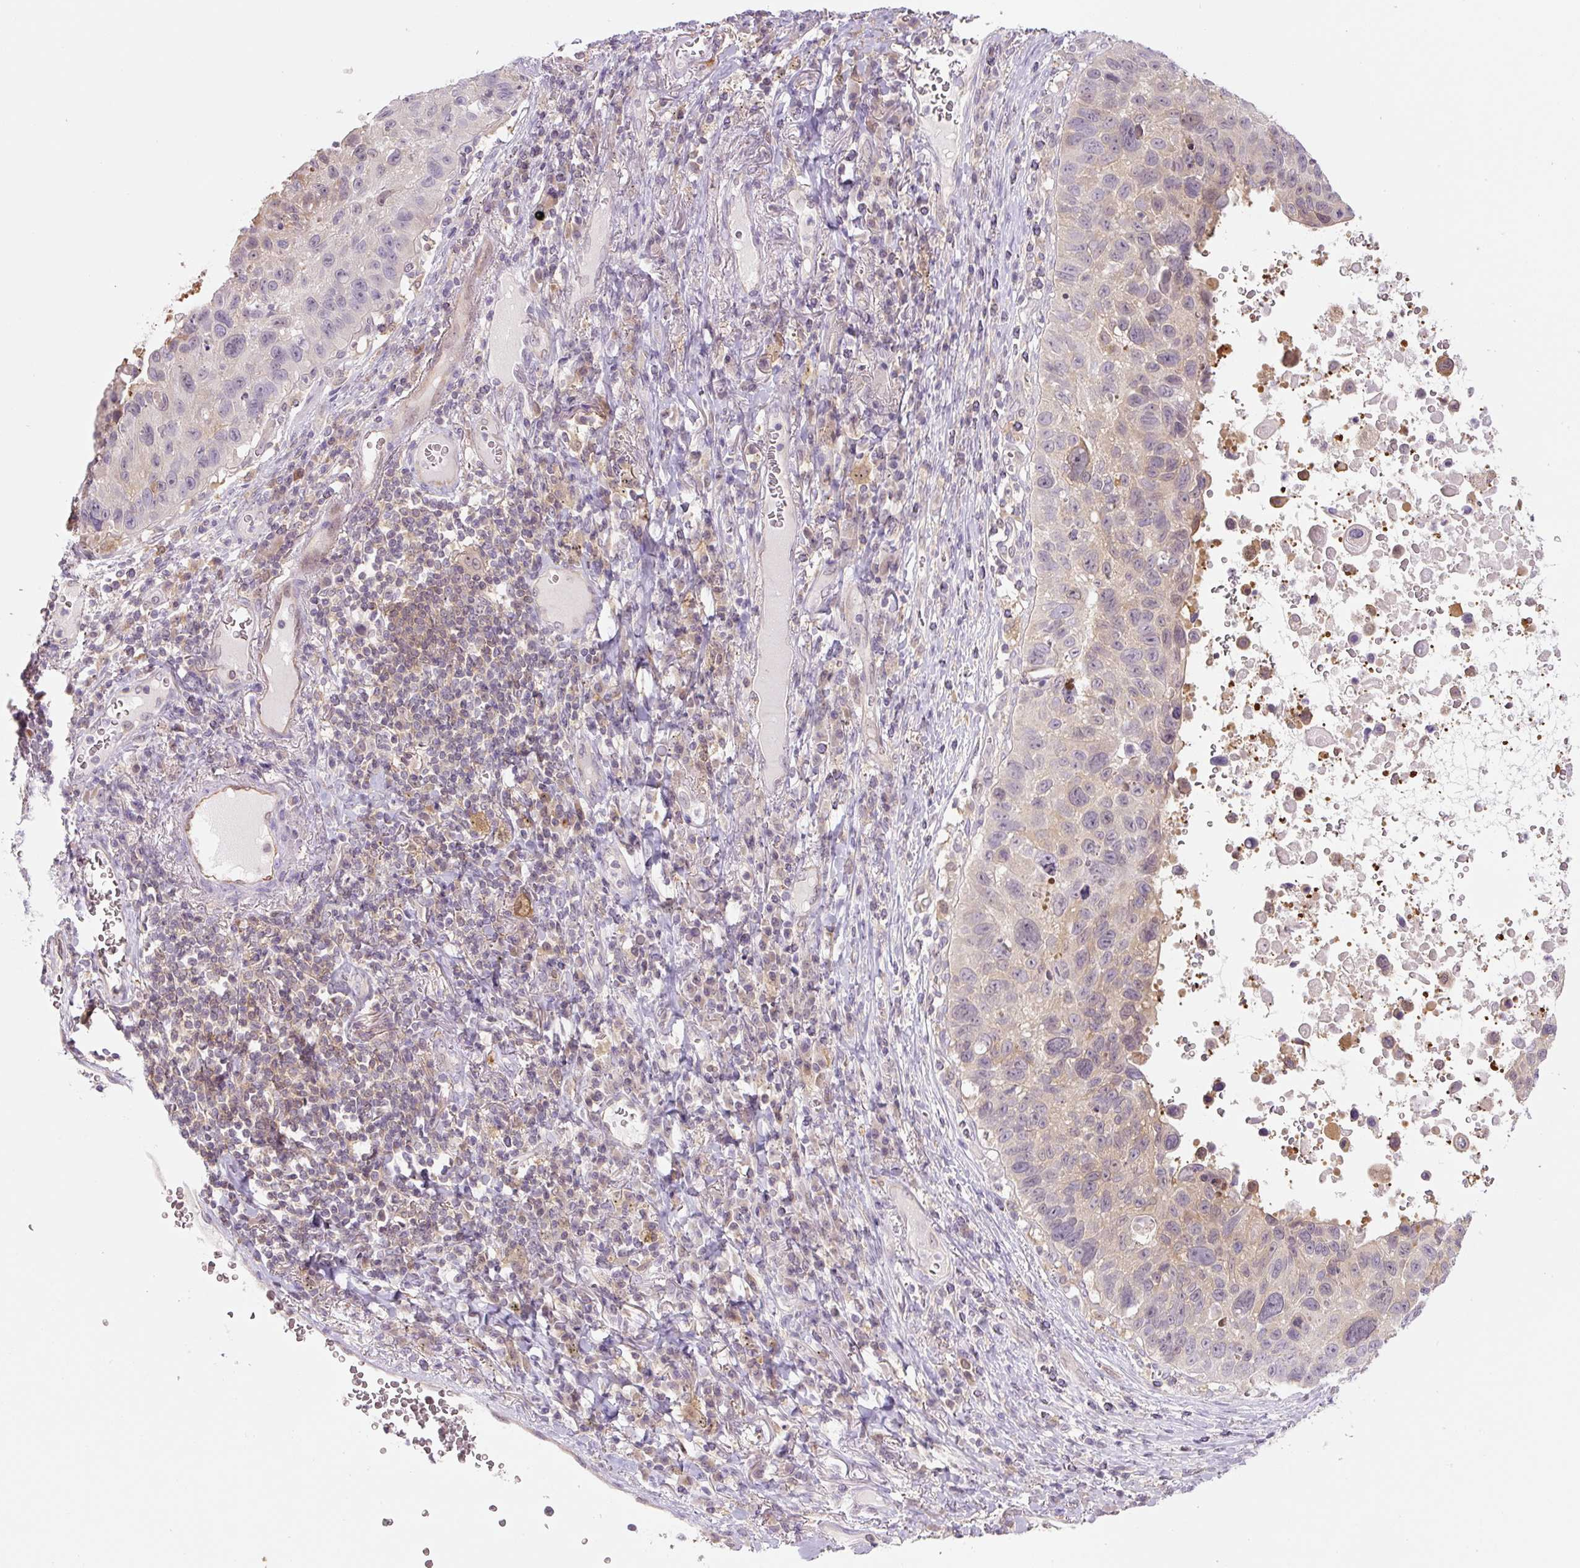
{"staining": {"intensity": "negative", "quantity": "none", "location": "none"}, "tissue": "lung cancer", "cell_type": "Tumor cells", "image_type": "cancer", "snomed": [{"axis": "morphology", "description": "Squamous cell carcinoma, NOS"}, {"axis": "topography", "description": "Lung"}], "caption": "High magnification brightfield microscopy of squamous cell carcinoma (lung) stained with DAB (brown) and counterstained with hematoxylin (blue): tumor cells show no significant expression. The staining is performed using DAB brown chromogen with nuclei counter-stained in using hematoxylin.", "gene": "SPSB2", "patient": {"sex": "male", "age": 66}}